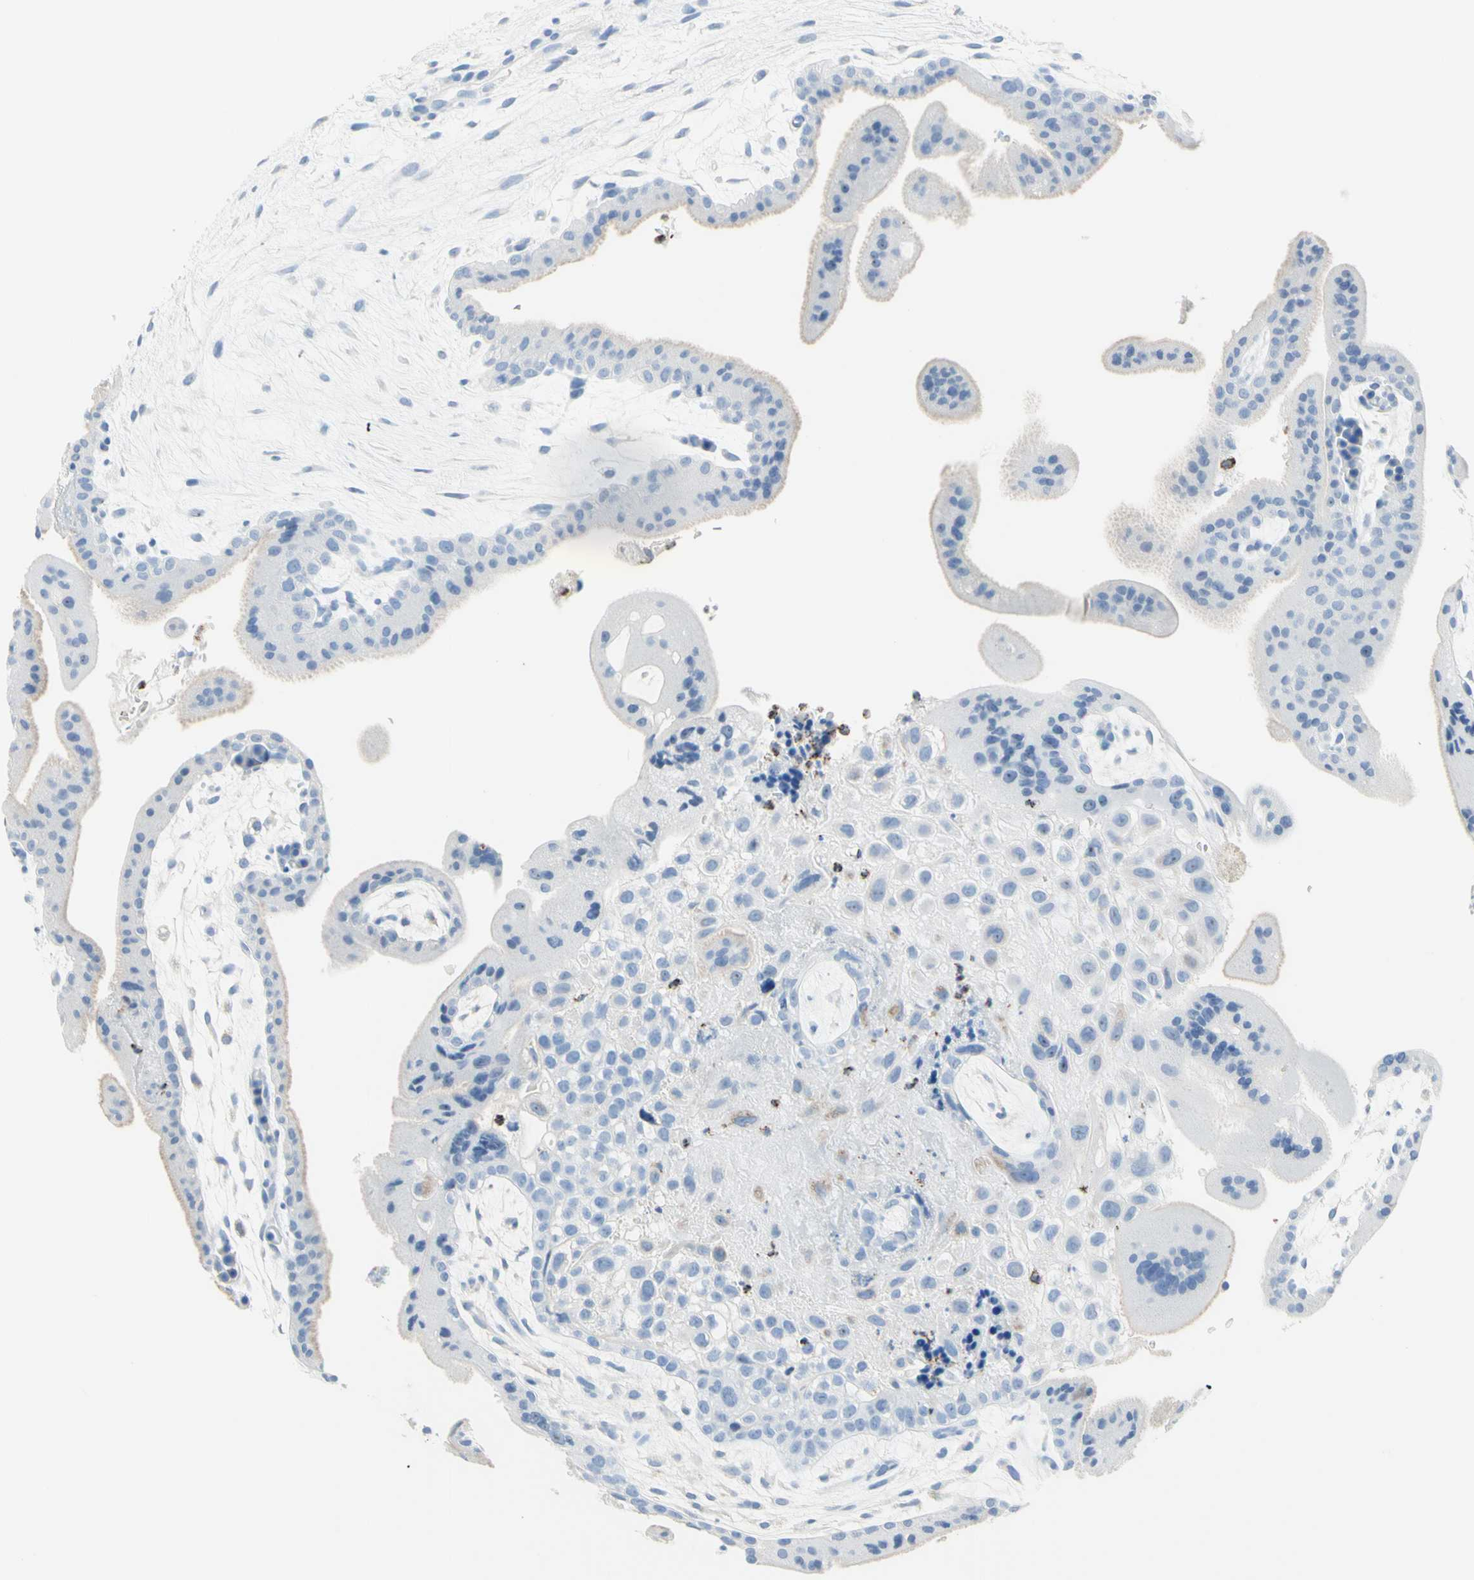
{"staining": {"intensity": "negative", "quantity": "none", "location": "none"}, "tissue": "placenta", "cell_type": "Trophoblastic cells", "image_type": "normal", "snomed": [{"axis": "morphology", "description": "Normal tissue, NOS"}, {"axis": "topography", "description": "Placenta"}], "caption": "Histopathology image shows no significant protein expression in trophoblastic cells of normal placenta. The staining is performed using DAB (3,3'-diaminobenzidine) brown chromogen with nuclei counter-stained in using hematoxylin.", "gene": "CYSLTR1", "patient": {"sex": "female", "age": 35}}